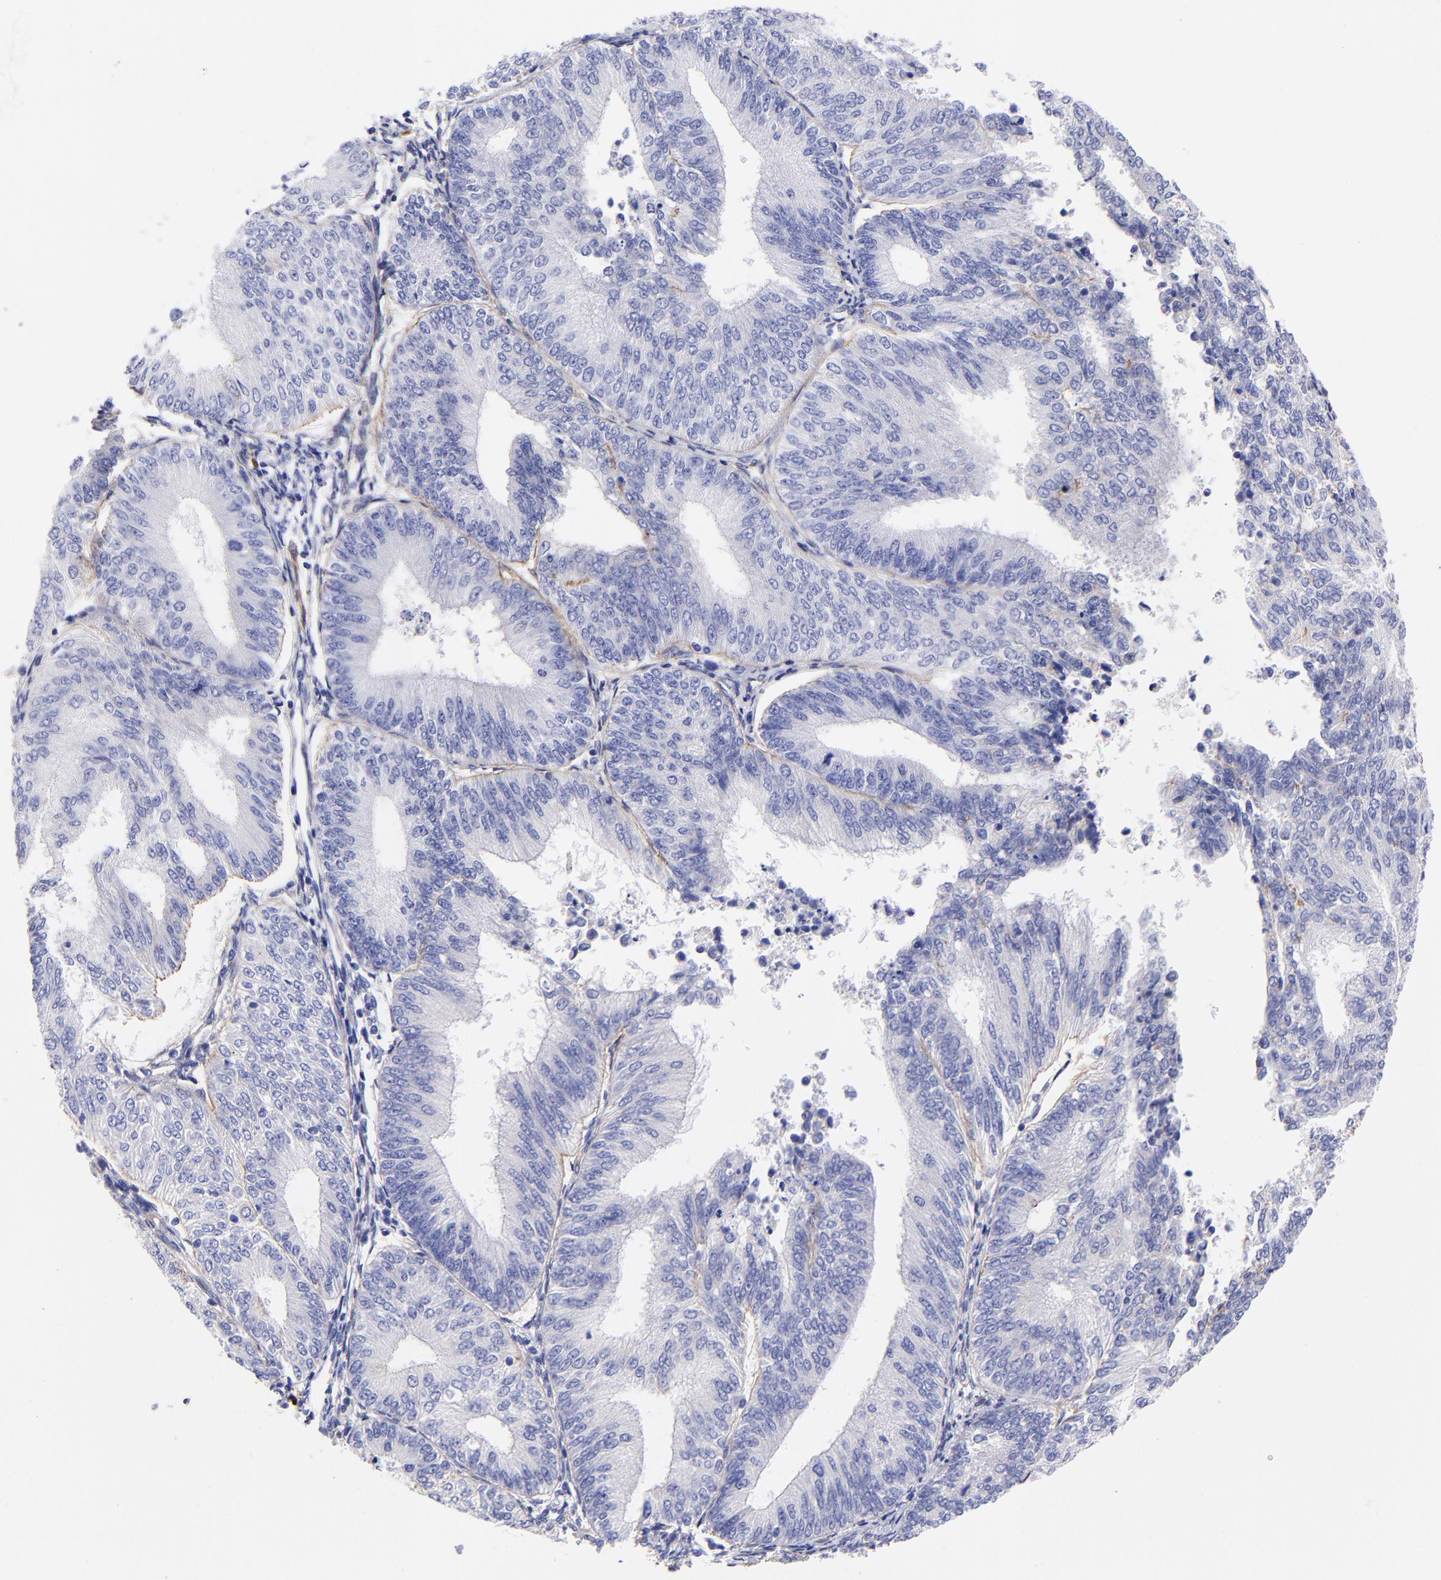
{"staining": {"intensity": "weak", "quantity": "<25%", "location": "cytoplasmic/membranous"}, "tissue": "endometrial cancer", "cell_type": "Tumor cells", "image_type": "cancer", "snomed": [{"axis": "morphology", "description": "Adenocarcinoma, NOS"}, {"axis": "topography", "description": "Endometrium"}], "caption": "Tumor cells are negative for protein expression in human adenocarcinoma (endometrial).", "gene": "PPFIBP1", "patient": {"sex": "female", "age": 55}}